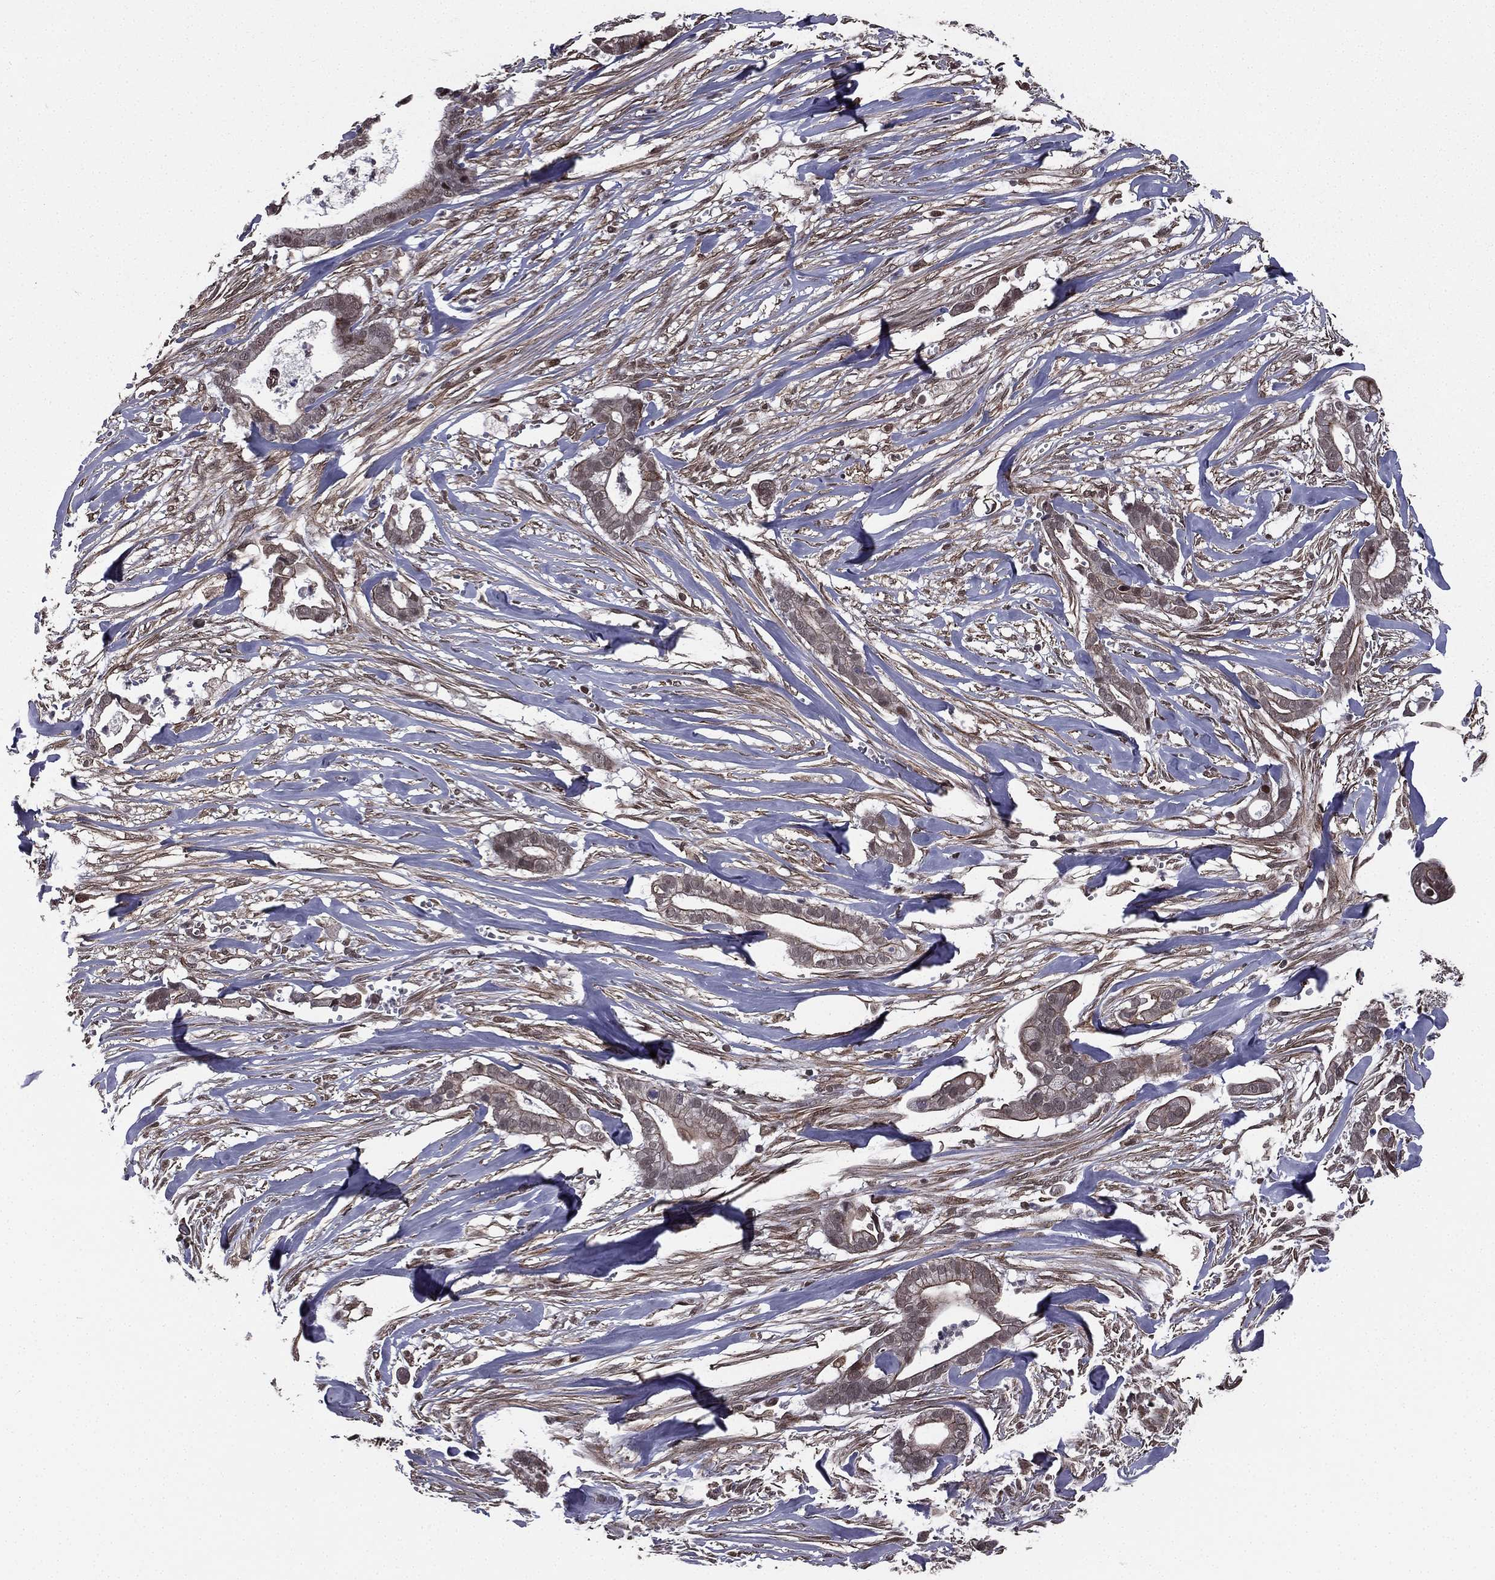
{"staining": {"intensity": "moderate", "quantity": "<25%", "location": "cytoplasmic/membranous"}, "tissue": "pancreatic cancer", "cell_type": "Tumor cells", "image_type": "cancer", "snomed": [{"axis": "morphology", "description": "Adenocarcinoma, NOS"}, {"axis": "topography", "description": "Pancreas"}], "caption": "This is an image of immunohistochemistry staining of pancreatic adenocarcinoma, which shows moderate positivity in the cytoplasmic/membranous of tumor cells.", "gene": "RARB", "patient": {"sex": "male", "age": 61}}